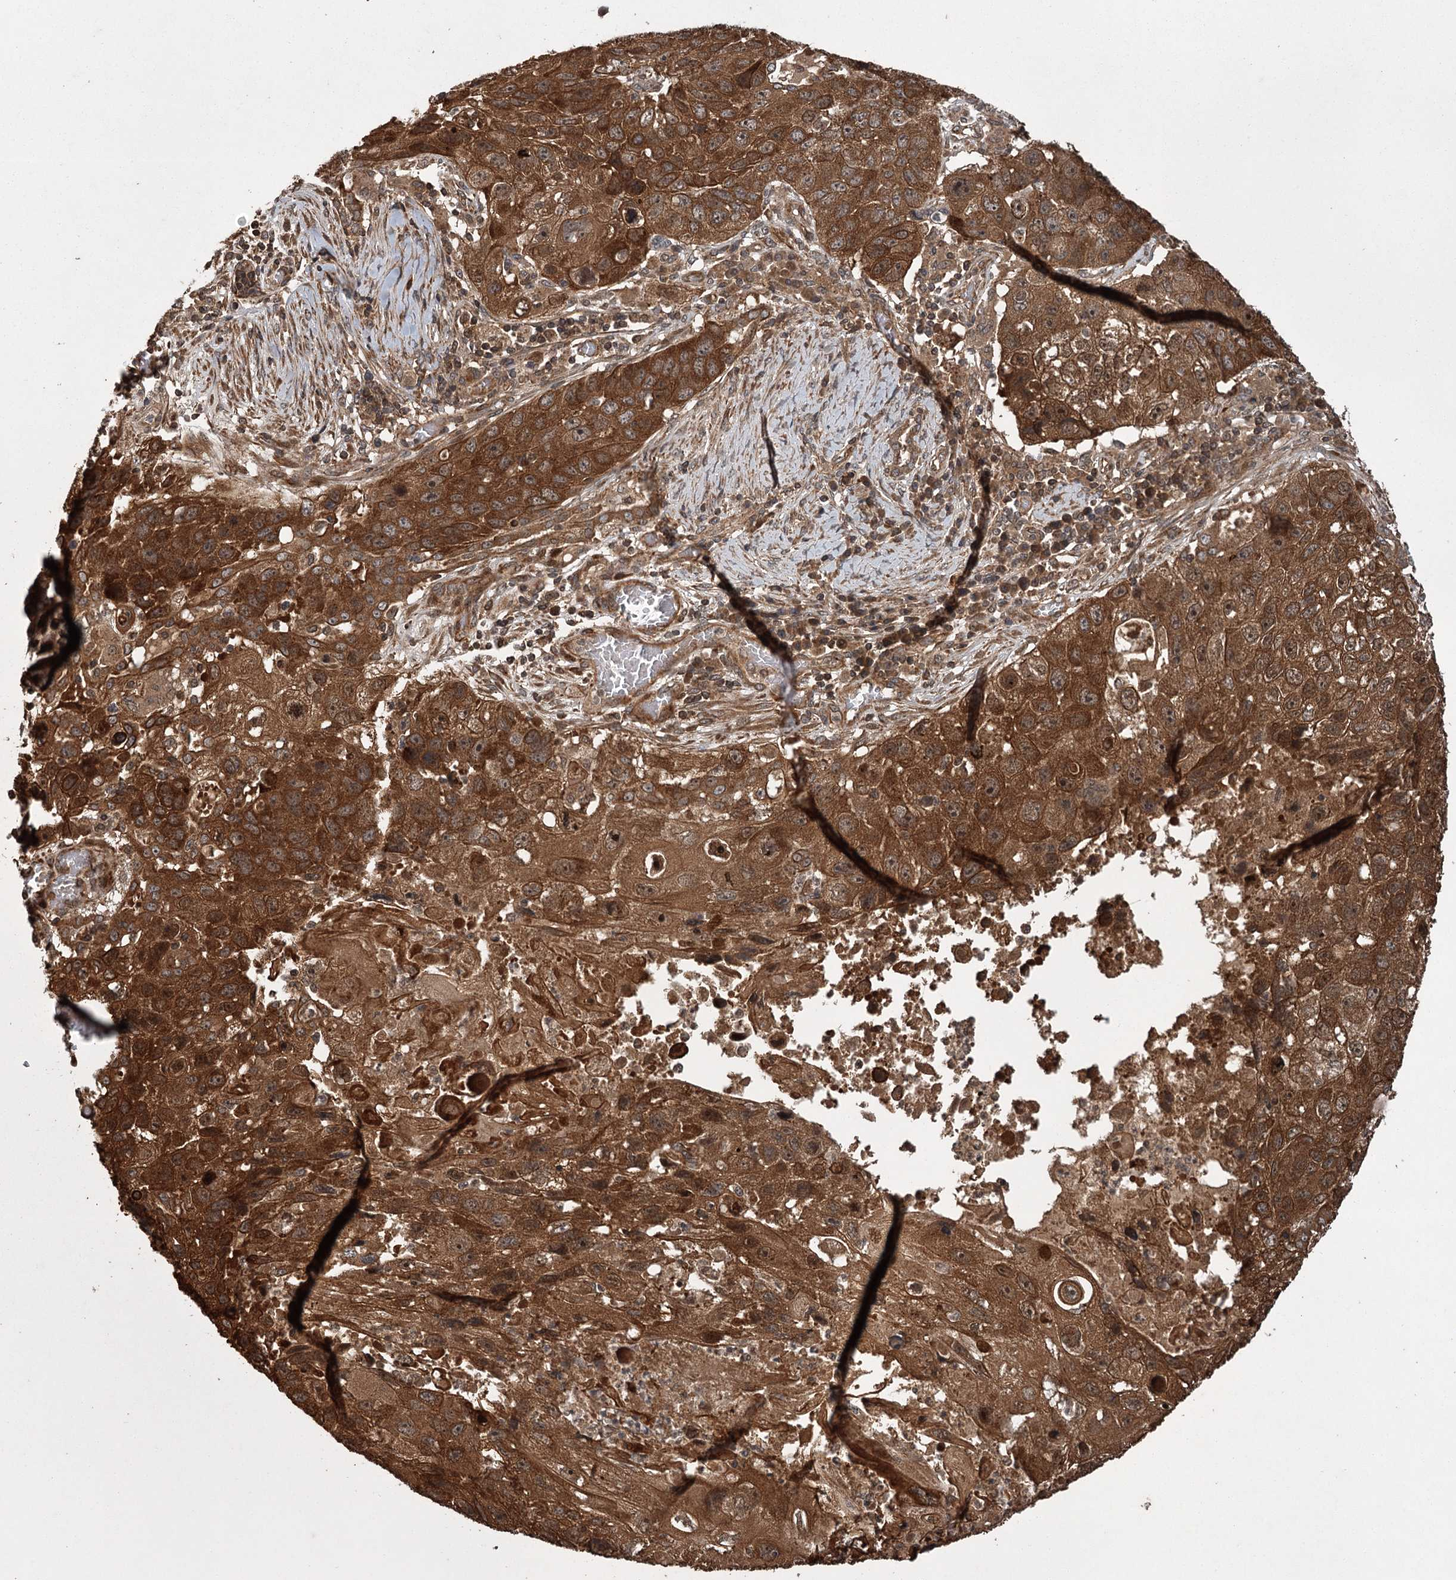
{"staining": {"intensity": "strong", "quantity": ">75%", "location": "cytoplasmic/membranous"}, "tissue": "lung cancer", "cell_type": "Tumor cells", "image_type": "cancer", "snomed": [{"axis": "morphology", "description": "Squamous cell carcinoma, NOS"}, {"axis": "topography", "description": "Lung"}], "caption": "IHC (DAB (3,3'-diaminobenzidine)) staining of human lung cancer (squamous cell carcinoma) displays strong cytoplasmic/membranous protein staining in about >75% of tumor cells.", "gene": "RPAP3", "patient": {"sex": "male", "age": 61}}